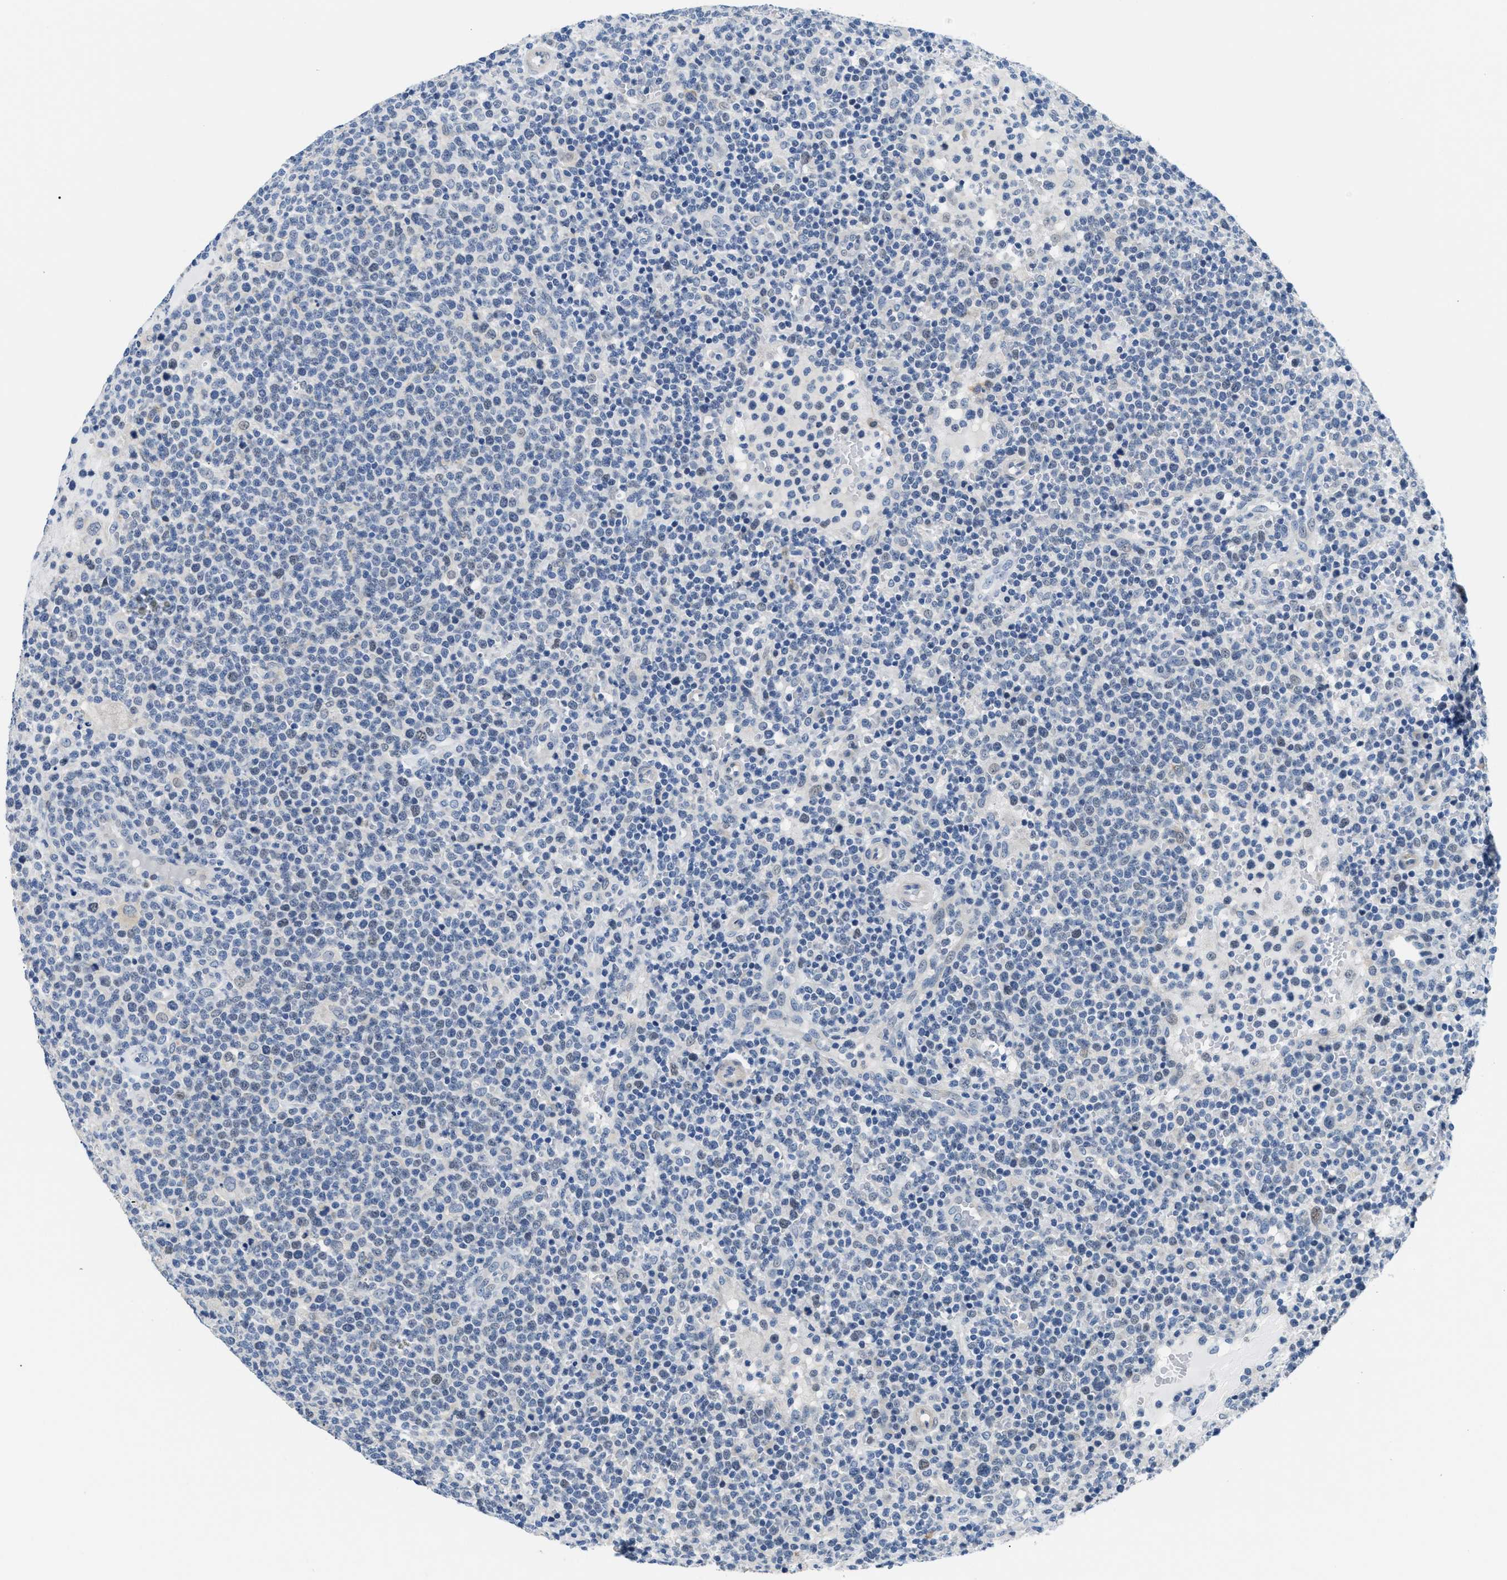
{"staining": {"intensity": "negative", "quantity": "none", "location": "none"}, "tissue": "lymphoma", "cell_type": "Tumor cells", "image_type": "cancer", "snomed": [{"axis": "morphology", "description": "Malignant lymphoma, non-Hodgkin's type, High grade"}, {"axis": "topography", "description": "Lymph node"}], "caption": "Immunohistochemistry (IHC) micrograph of lymphoma stained for a protein (brown), which demonstrates no staining in tumor cells. (DAB (3,3'-diaminobenzidine) immunohistochemistry (IHC) visualized using brightfield microscopy, high magnification).", "gene": "CLGN", "patient": {"sex": "male", "age": 61}}